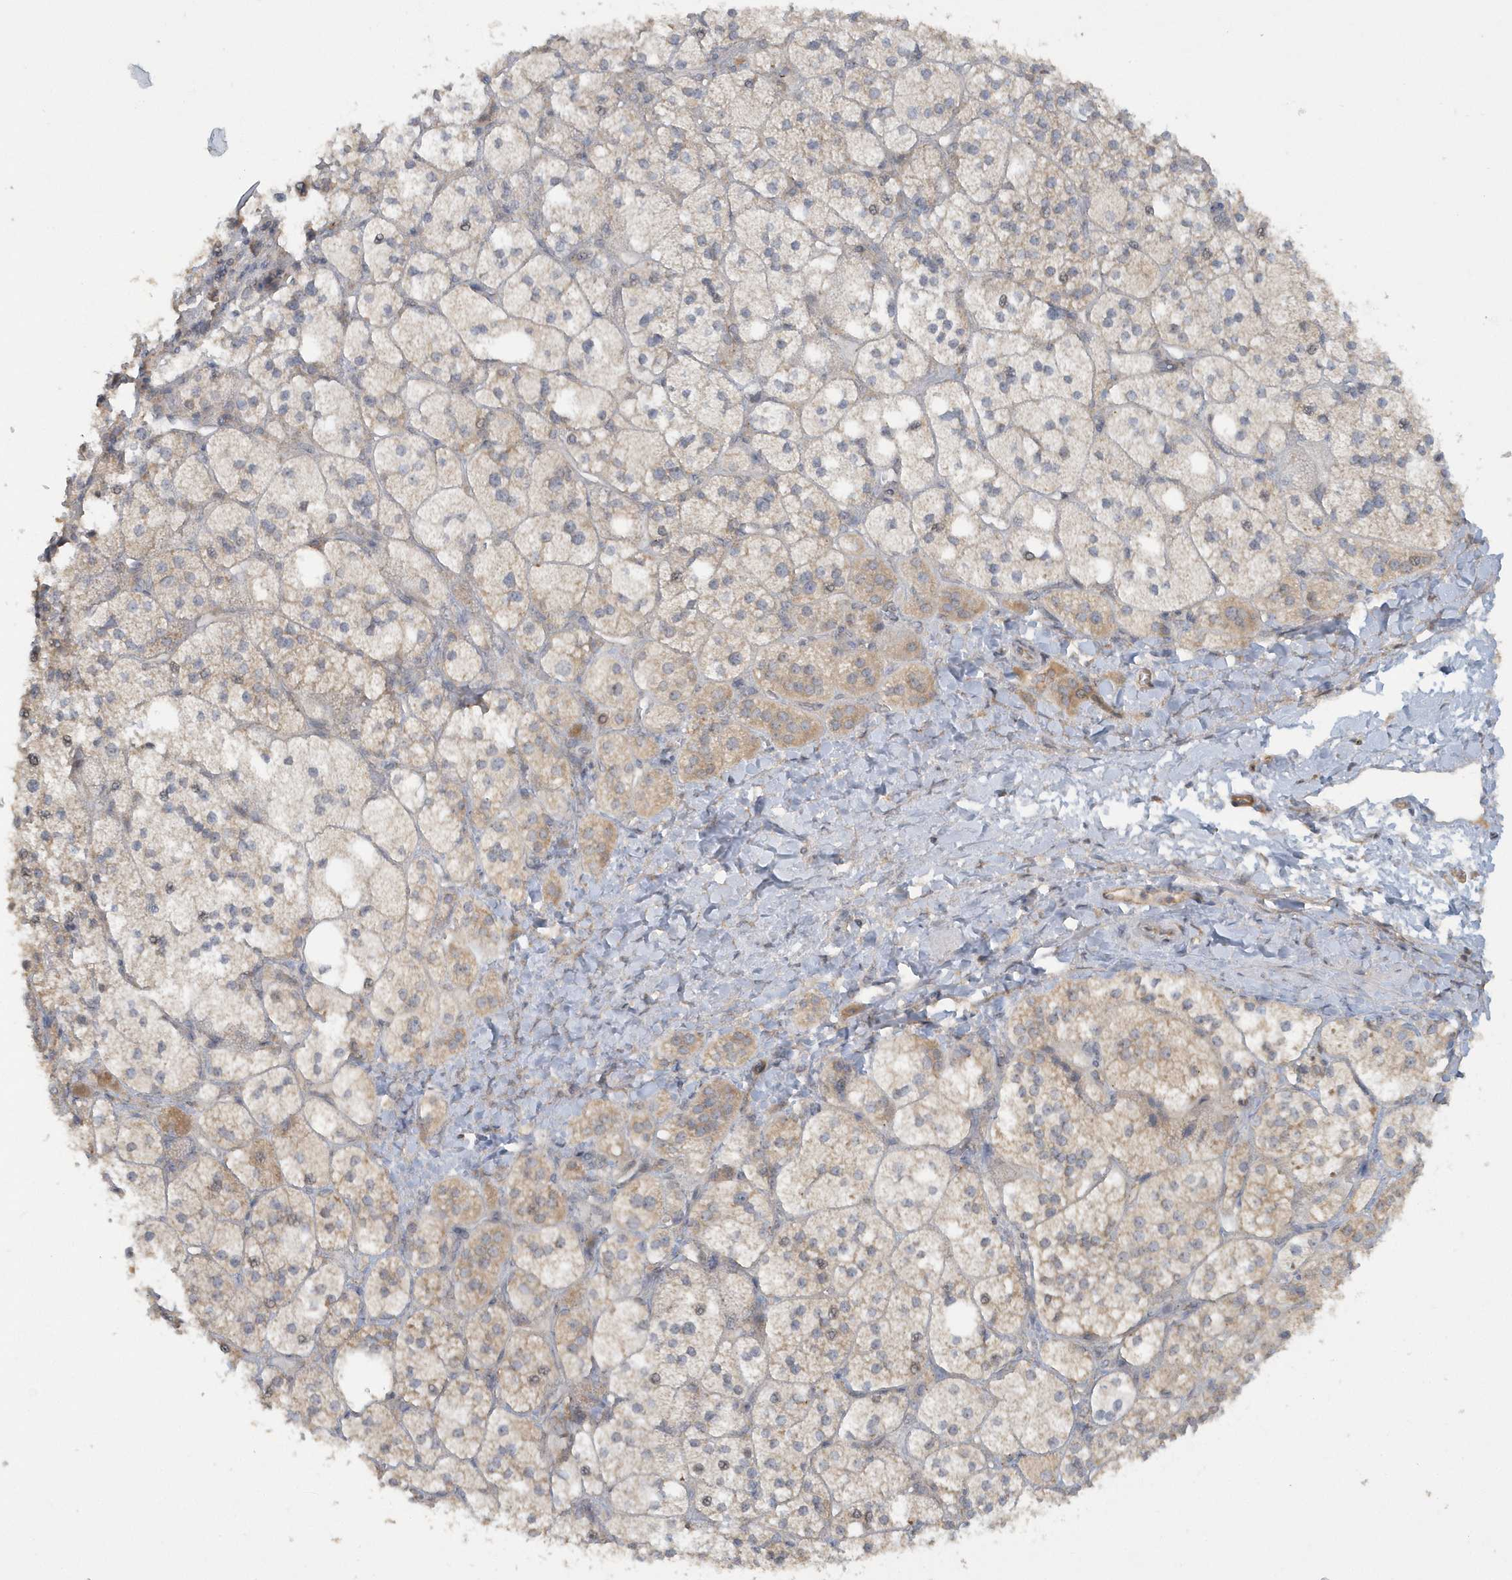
{"staining": {"intensity": "weak", "quantity": "25%-75%", "location": "cytoplasmic/membranous"}, "tissue": "adrenal gland", "cell_type": "Glandular cells", "image_type": "normal", "snomed": [{"axis": "morphology", "description": "Normal tissue, NOS"}, {"axis": "topography", "description": "Adrenal gland"}], "caption": "Approximately 25%-75% of glandular cells in benign human adrenal gland display weak cytoplasmic/membranous protein expression as visualized by brown immunohistochemical staining.", "gene": "STIM2", "patient": {"sex": "male", "age": 61}}